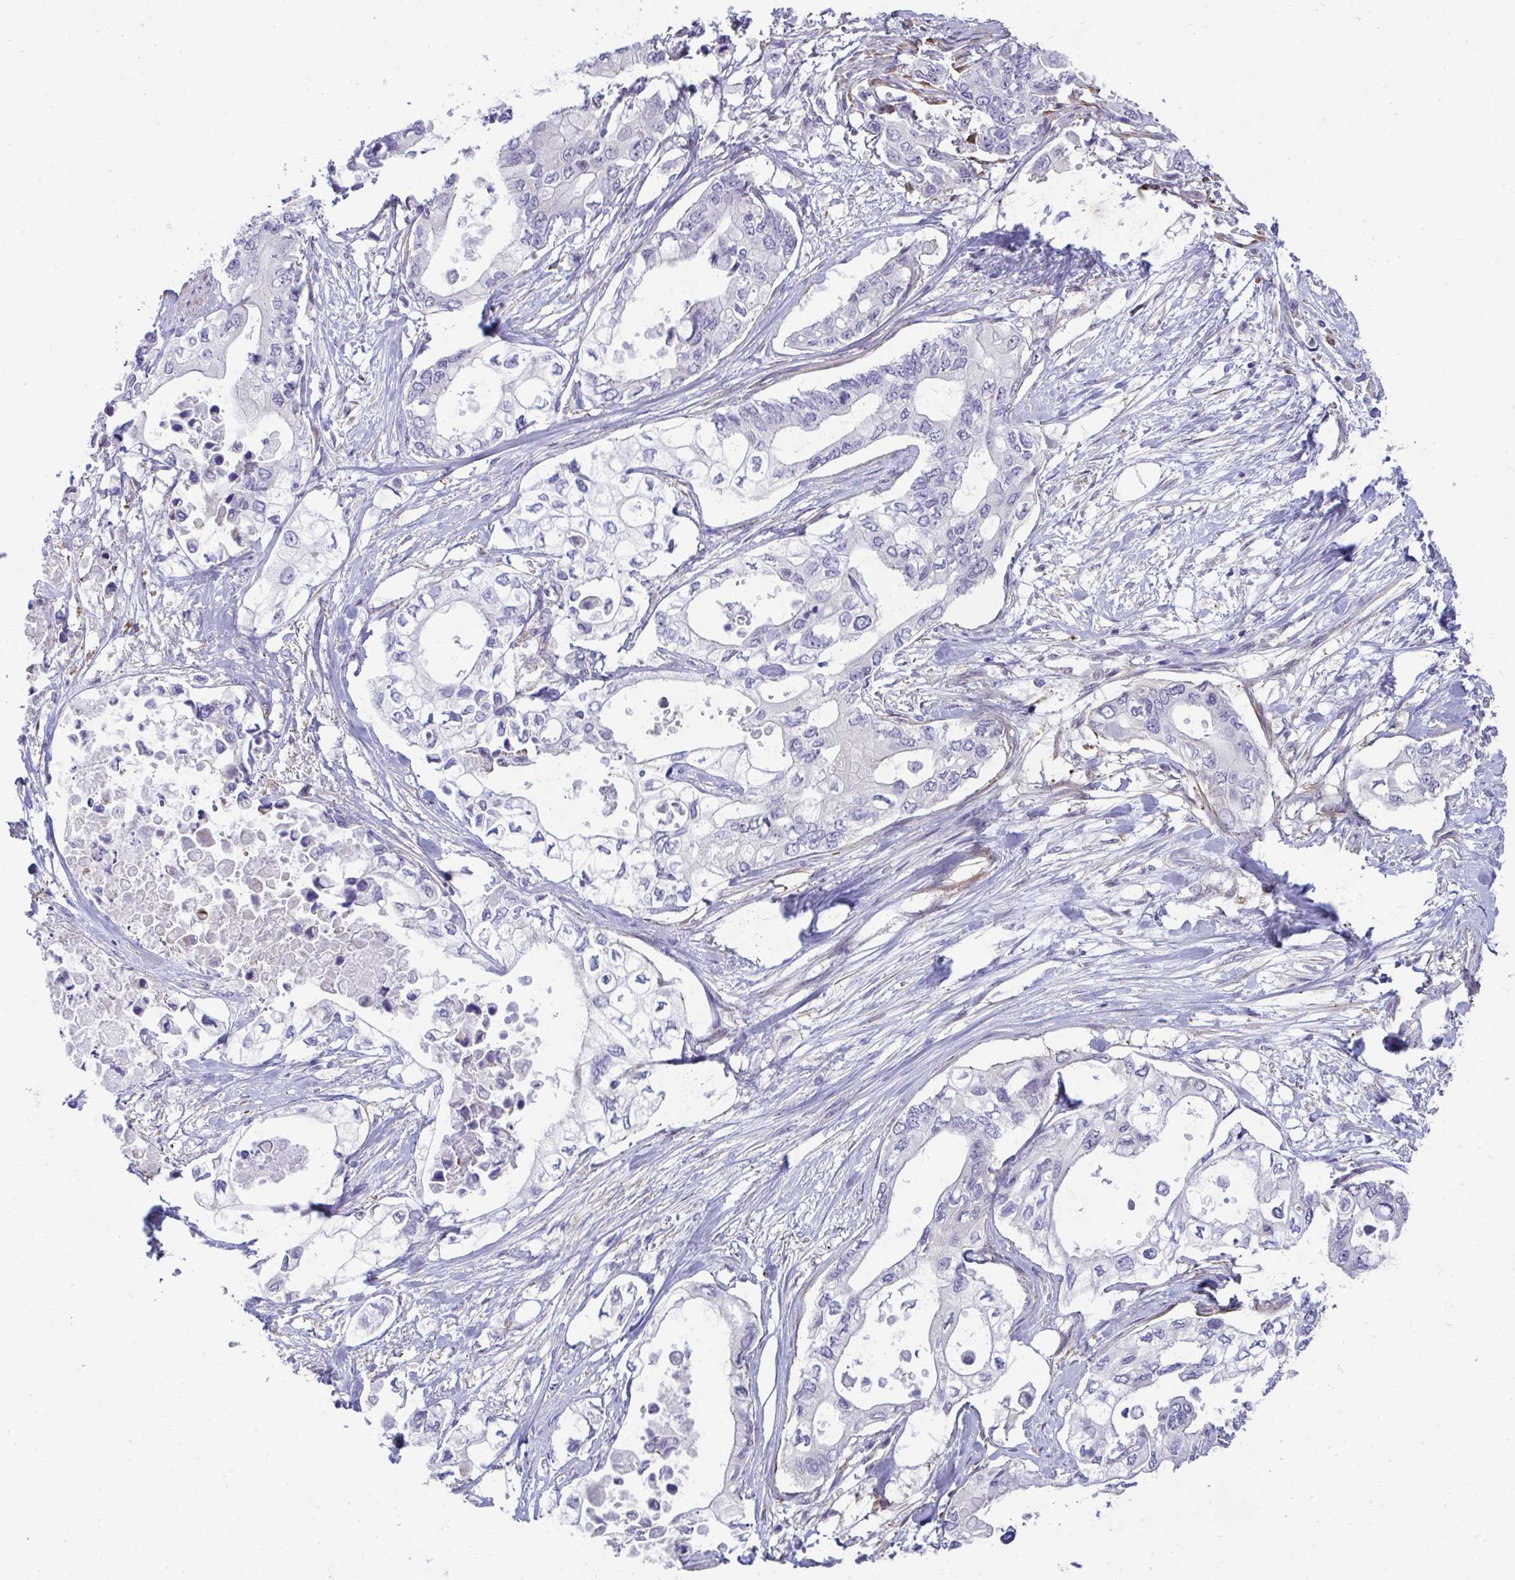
{"staining": {"intensity": "negative", "quantity": "none", "location": "none"}, "tissue": "pancreatic cancer", "cell_type": "Tumor cells", "image_type": "cancer", "snomed": [{"axis": "morphology", "description": "Adenocarcinoma, NOS"}, {"axis": "topography", "description": "Pancreas"}], "caption": "Immunohistochemistry micrograph of neoplastic tissue: human pancreatic cancer stained with DAB (3,3'-diaminobenzidine) demonstrates no significant protein positivity in tumor cells.", "gene": "MYL12A", "patient": {"sex": "female", "age": 63}}